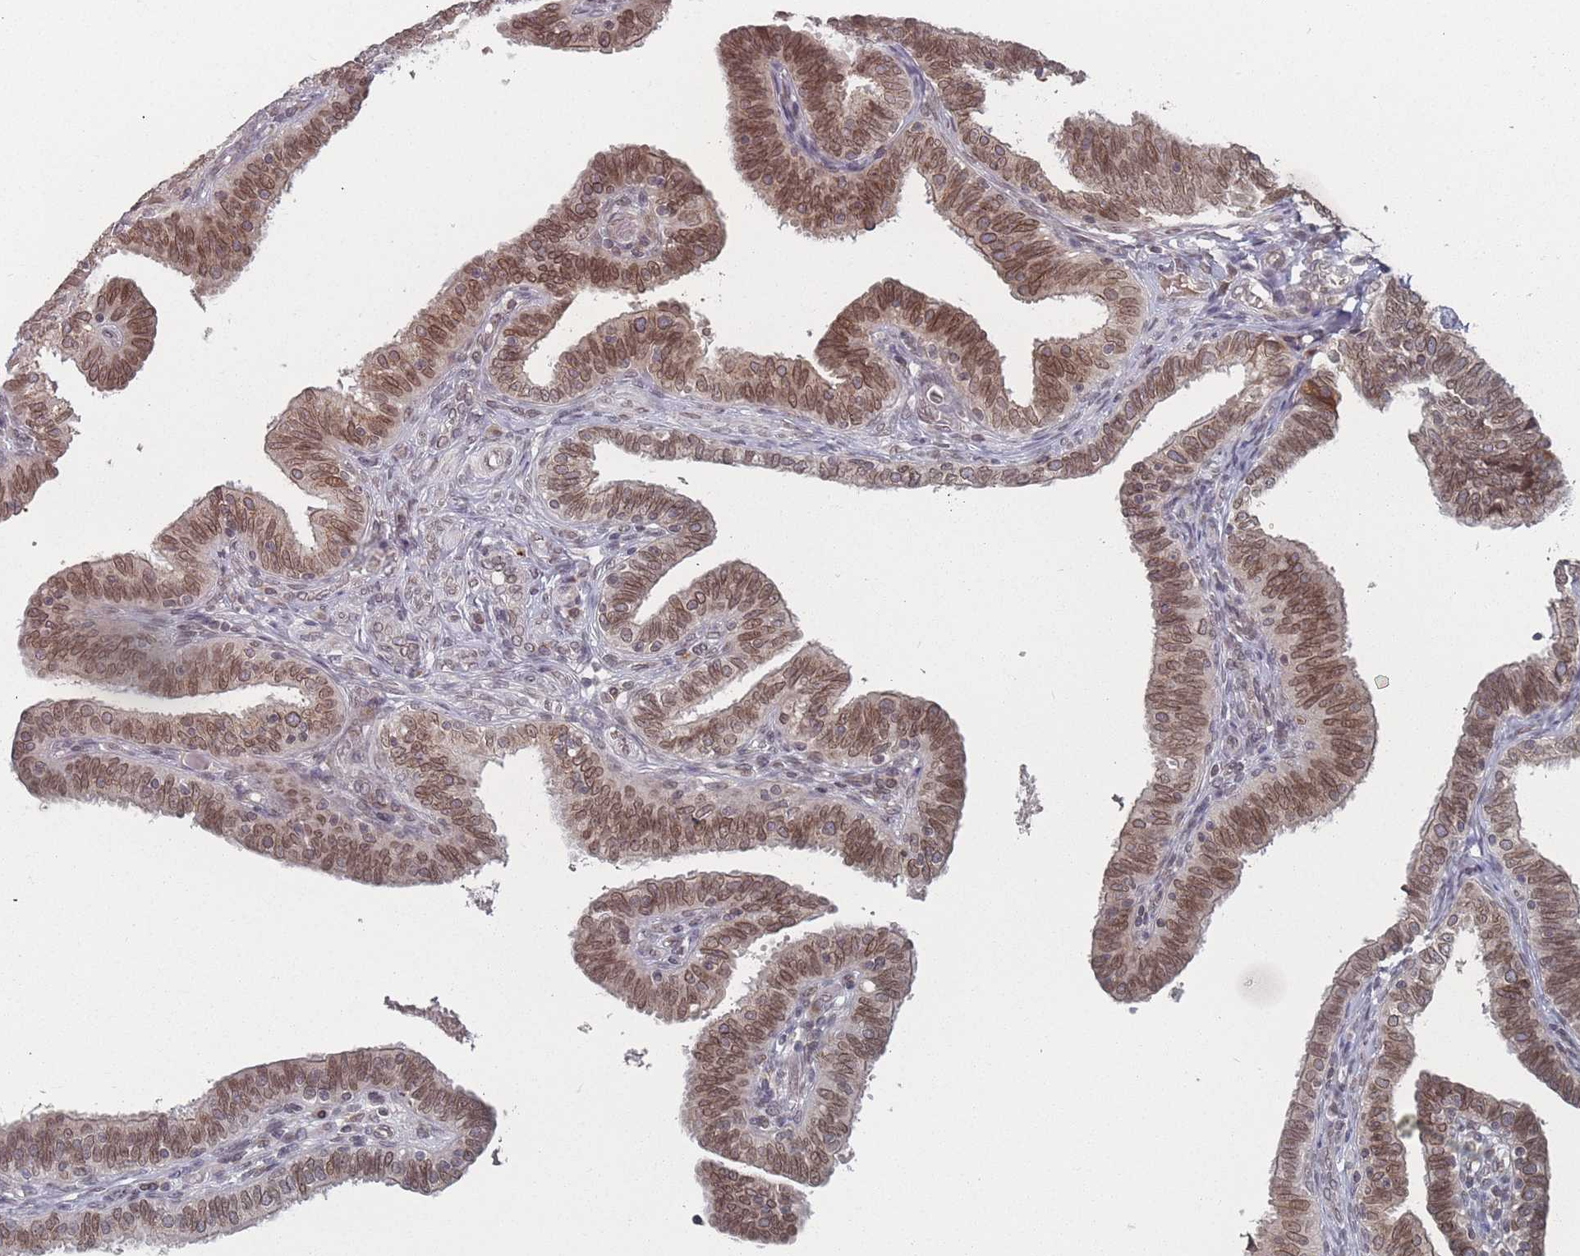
{"staining": {"intensity": "moderate", "quantity": ">75%", "location": "cytoplasmic/membranous,nuclear"}, "tissue": "fallopian tube", "cell_type": "Glandular cells", "image_type": "normal", "snomed": [{"axis": "morphology", "description": "Normal tissue, NOS"}, {"axis": "topography", "description": "Fallopian tube"}], "caption": "The immunohistochemical stain highlights moderate cytoplasmic/membranous,nuclear positivity in glandular cells of normal fallopian tube. The protein of interest is shown in brown color, while the nuclei are stained blue.", "gene": "TBC1D25", "patient": {"sex": "female", "age": 39}}